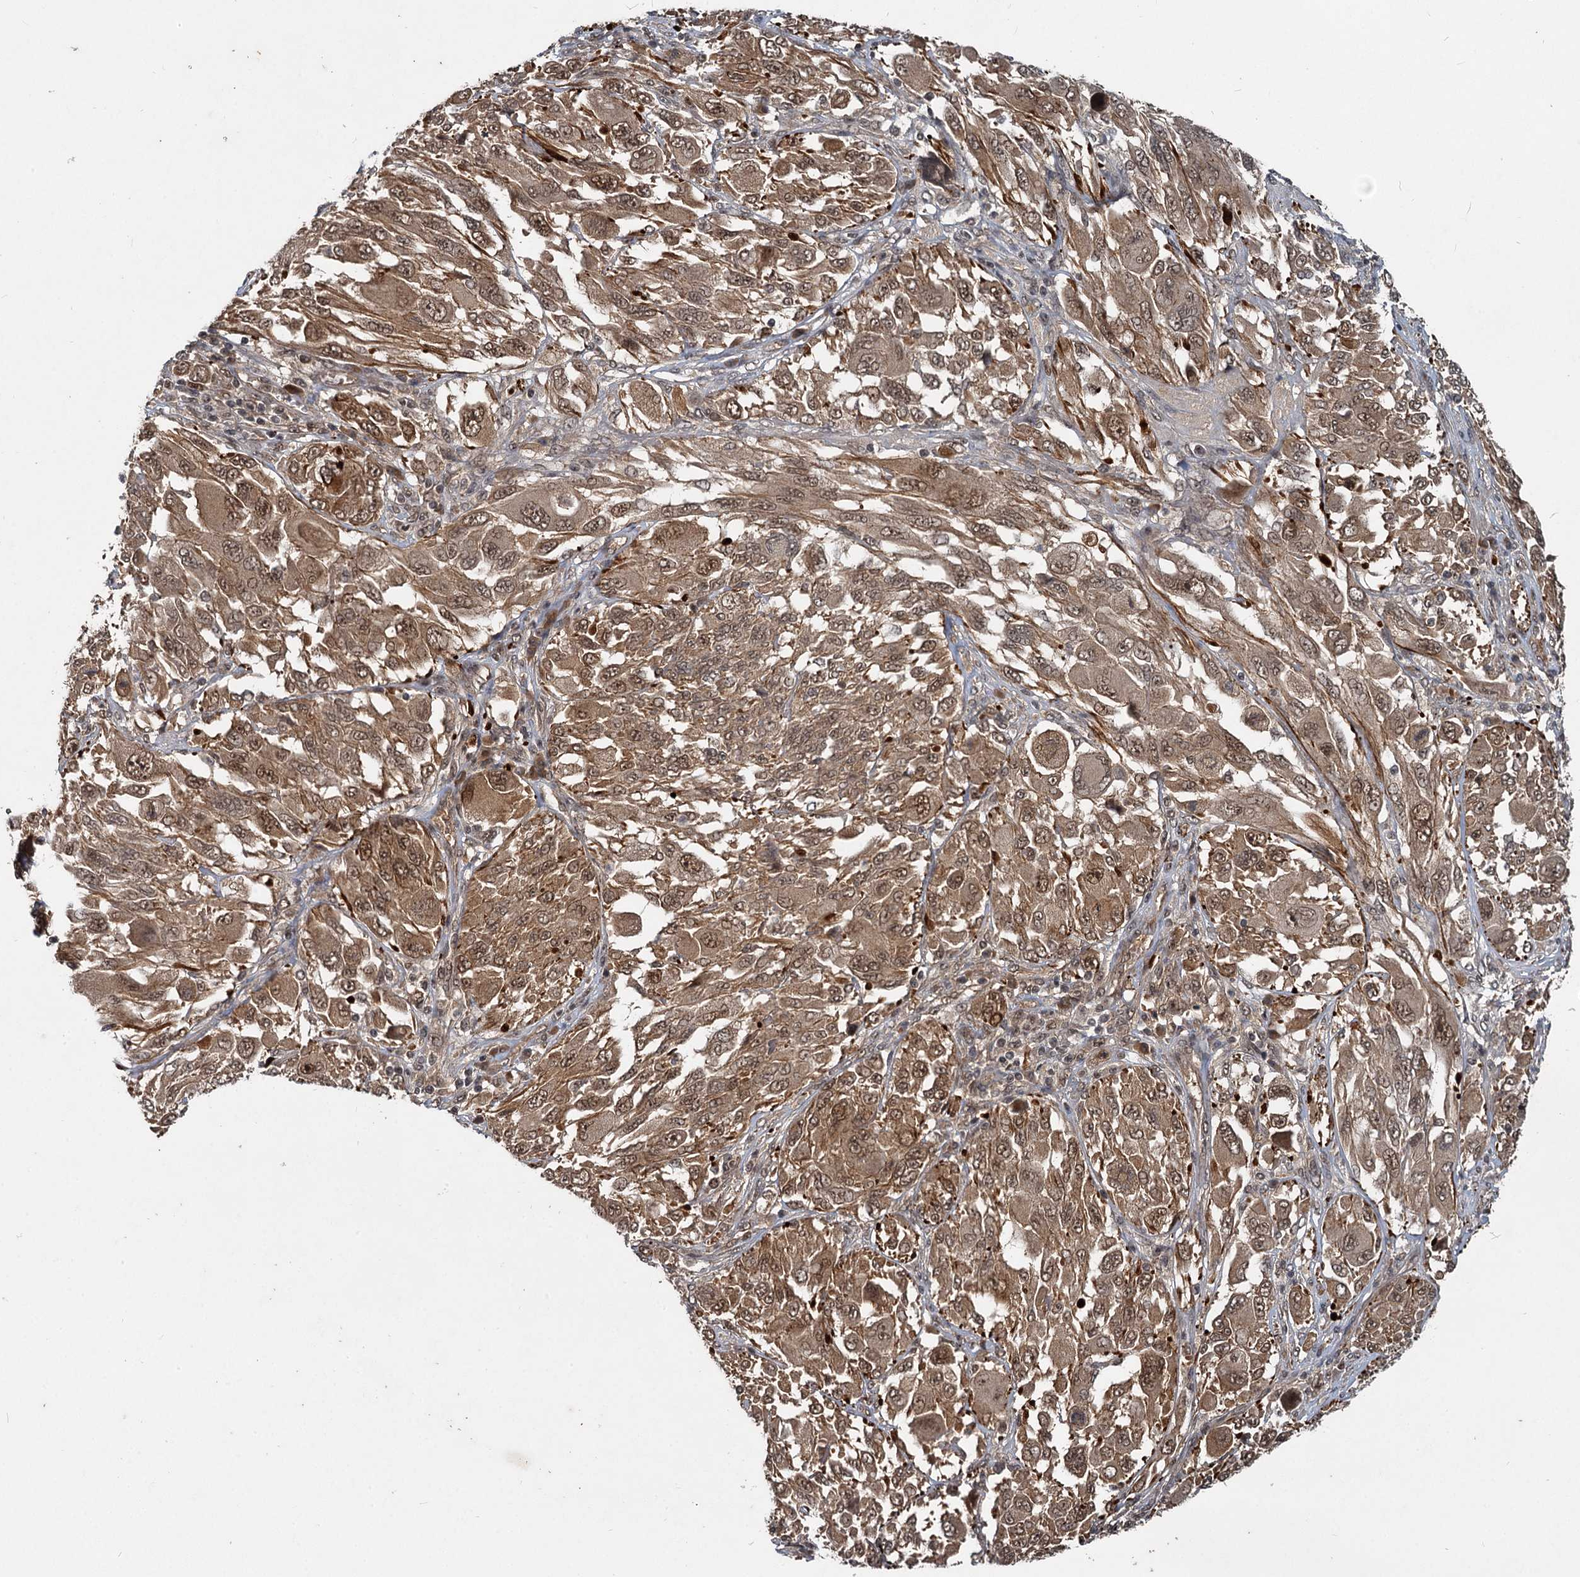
{"staining": {"intensity": "moderate", "quantity": ">75%", "location": "cytoplasmic/membranous,nuclear"}, "tissue": "melanoma", "cell_type": "Tumor cells", "image_type": "cancer", "snomed": [{"axis": "morphology", "description": "Malignant melanoma, NOS"}, {"axis": "topography", "description": "Skin"}], "caption": "Tumor cells reveal moderate cytoplasmic/membranous and nuclear expression in approximately >75% of cells in malignant melanoma. (Brightfield microscopy of DAB IHC at high magnification).", "gene": "RITA1", "patient": {"sex": "female", "age": 91}}